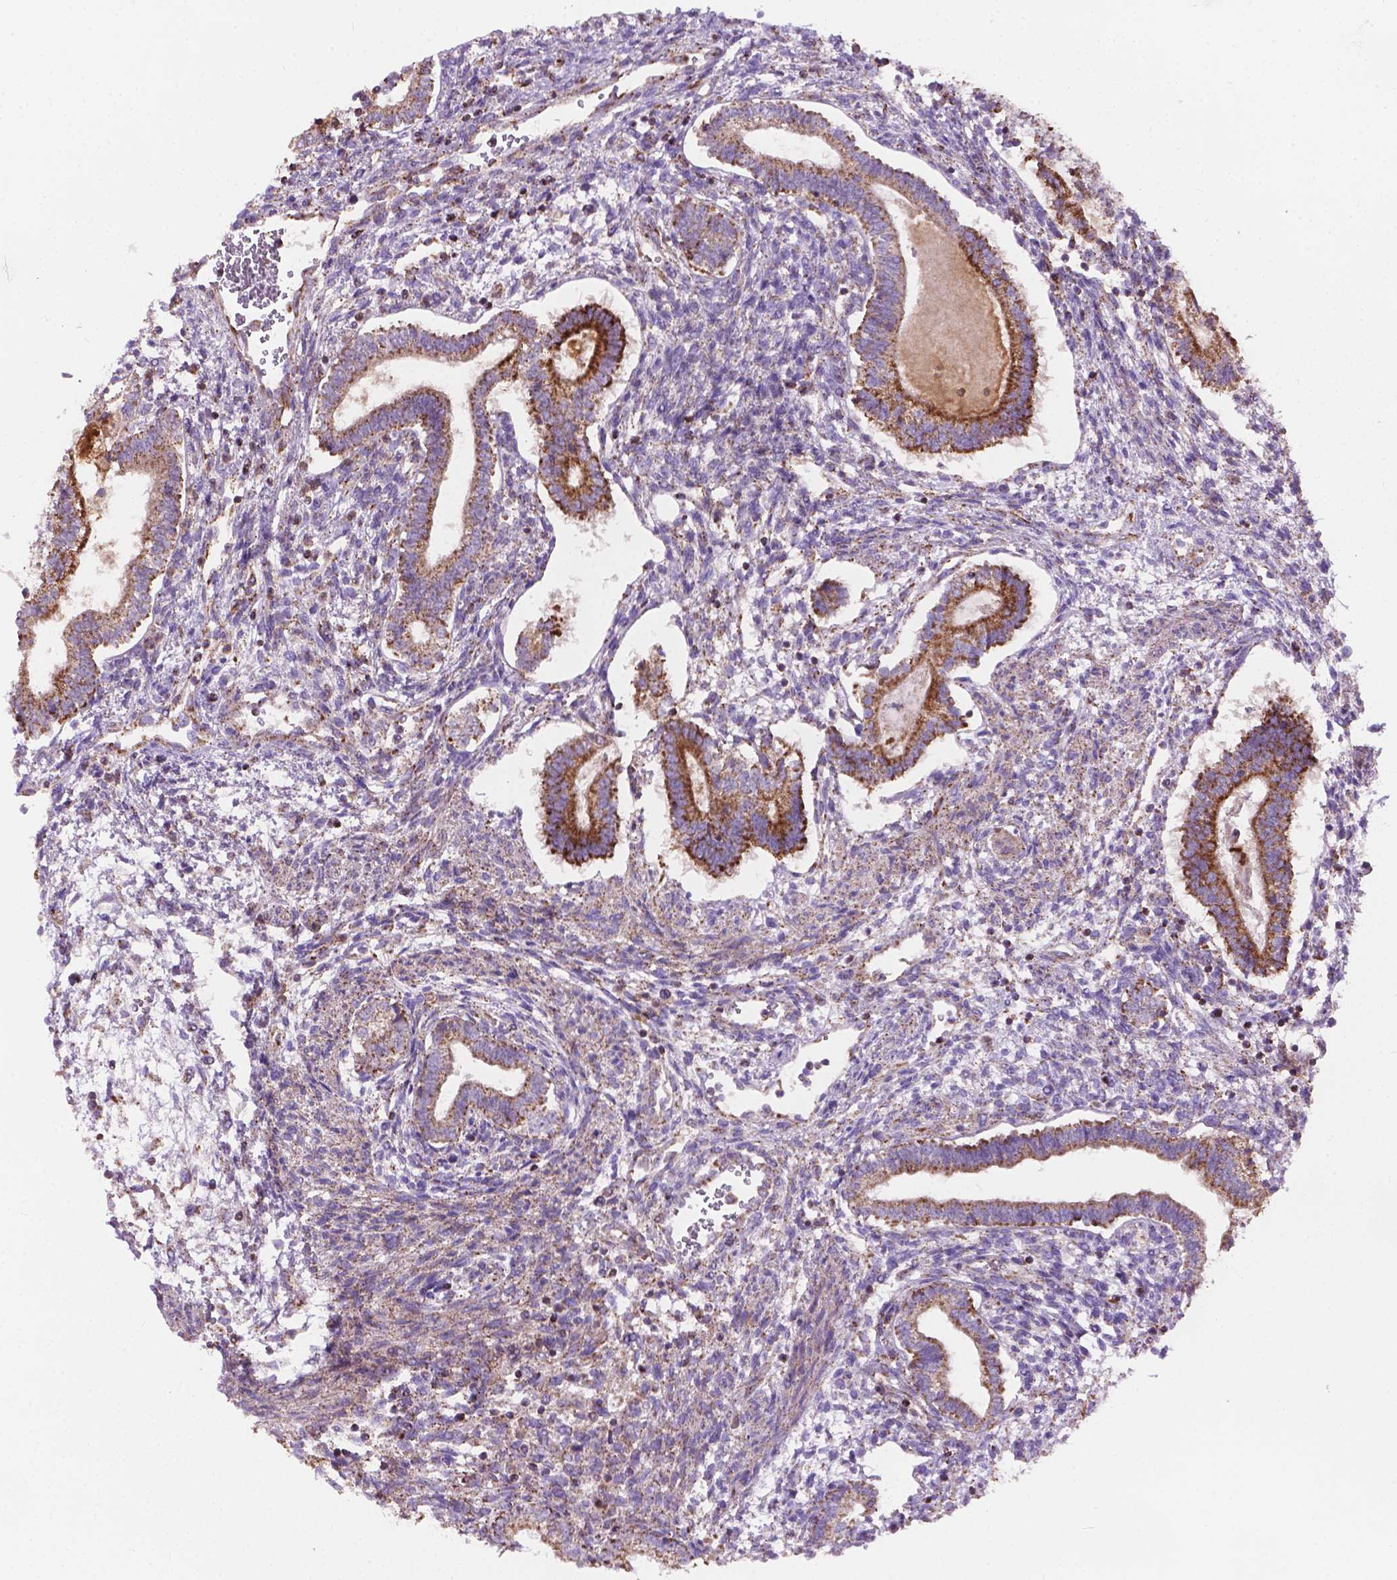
{"staining": {"intensity": "strong", "quantity": ">75%", "location": "cytoplasmic/membranous"}, "tissue": "testis cancer", "cell_type": "Tumor cells", "image_type": "cancer", "snomed": [{"axis": "morphology", "description": "Carcinoma, Embryonal, NOS"}, {"axis": "topography", "description": "Testis"}], "caption": "Immunohistochemistry (IHC) photomicrograph of neoplastic tissue: testis embryonal carcinoma stained using IHC shows high levels of strong protein expression localized specifically in the cytoplasmic/membranous of tumor cells, appearing as a cytoplasmic/membranous brown color.", "gene": "PIBF1", "patient": {"sex": "male", "age": 37}}